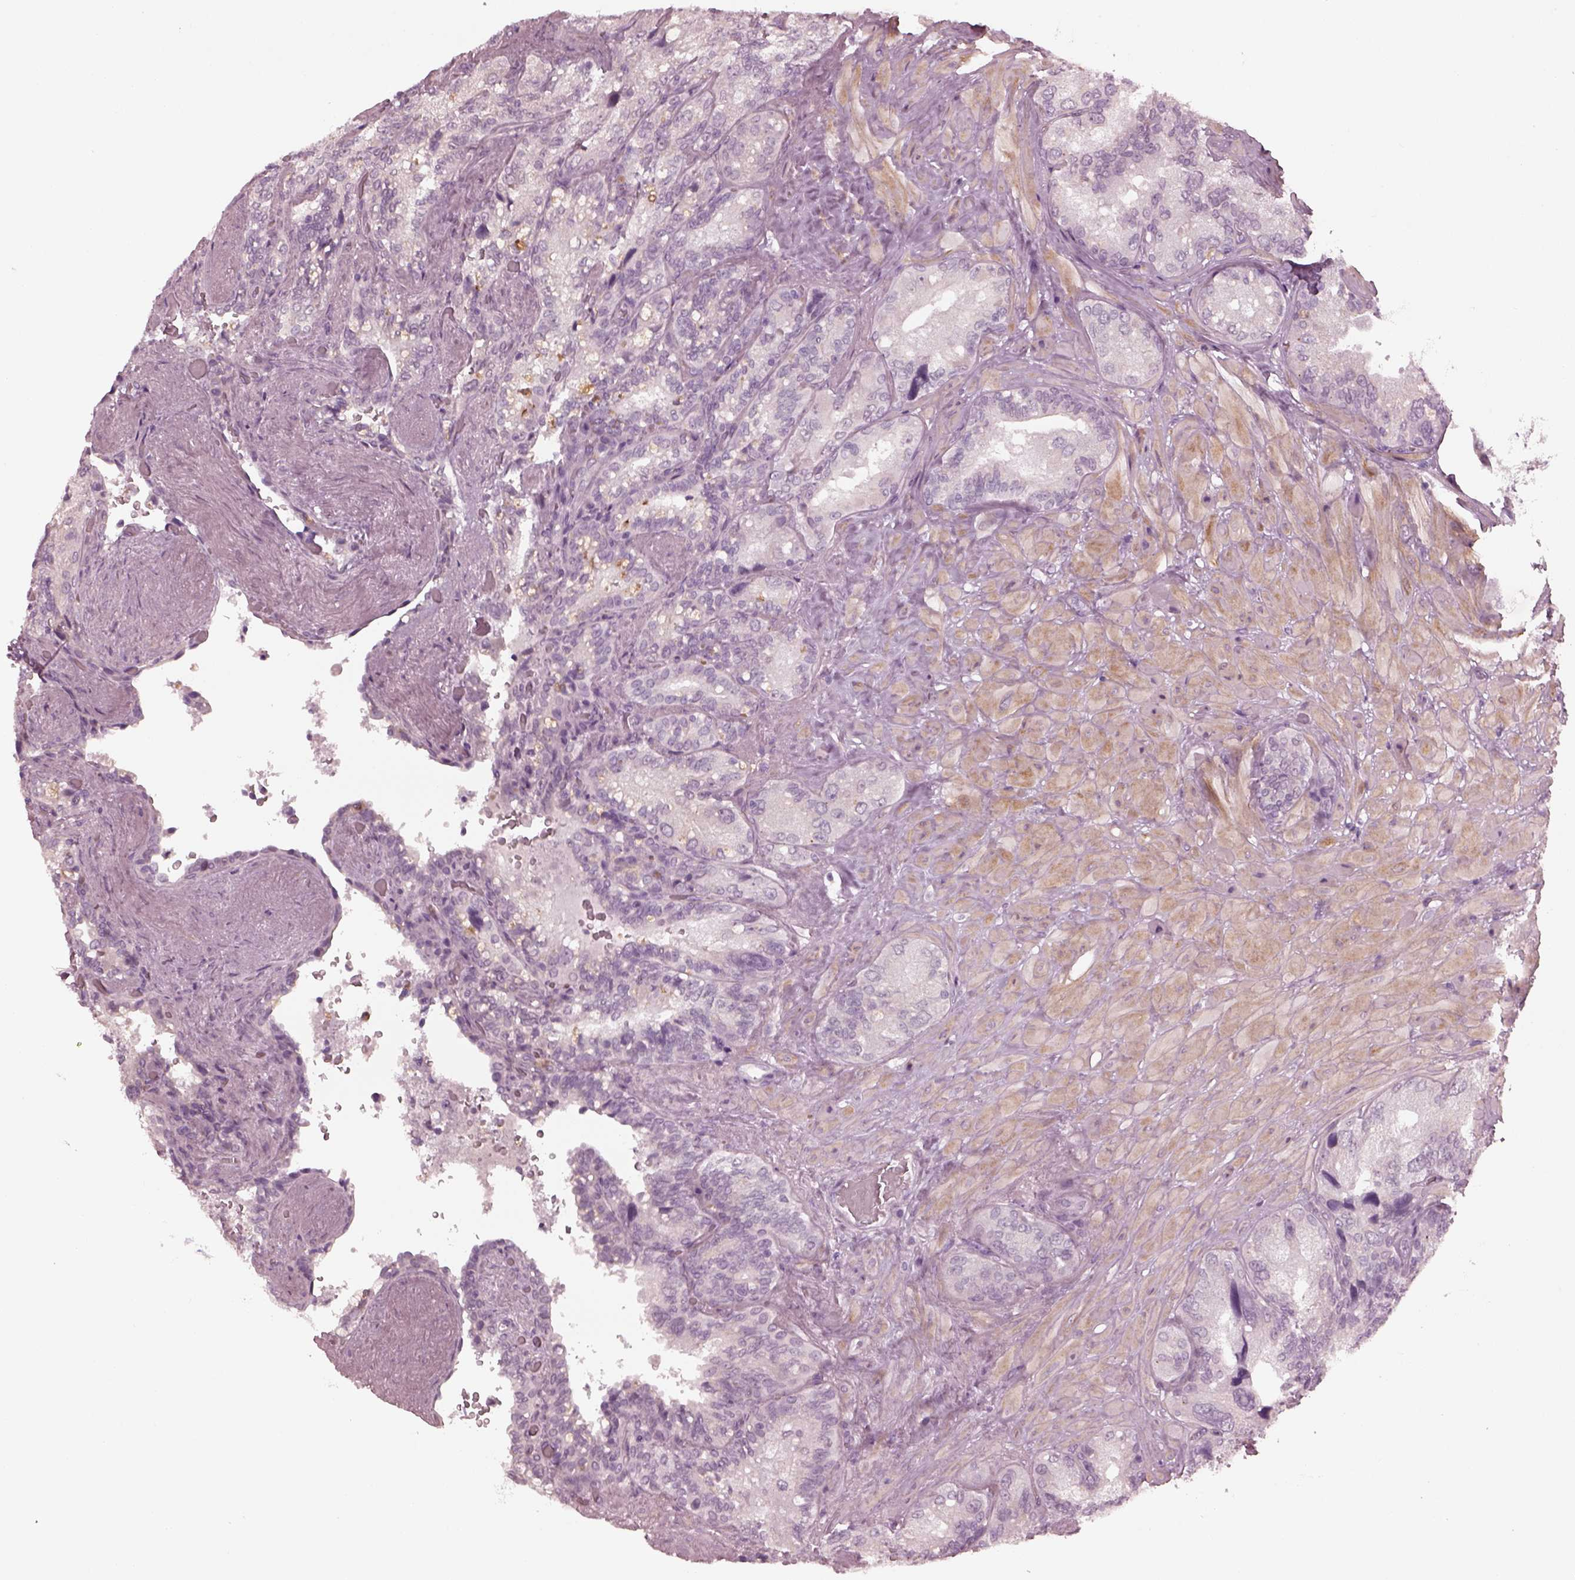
{"staining": {"intensity": "negative", "quantity": "none", "location": "none"}, "tissue": "seminal vesicle", "cell_type": "Glandular cells", "image_type": "normal", "snomed": [{"axis": "morphology", "description": "Normal tissue, NOS"}, {"axis": "topography", "description": "Seminal veicle"}], "caption": "Immunohistochemistry (IHC) photomicrograph of unremarkable seminal vesicle stained for a protein (brown), which exhibits no positivity in glandular cells.", "gene": "CCDC170", "patient": {"sex": "male", "age": 69}}